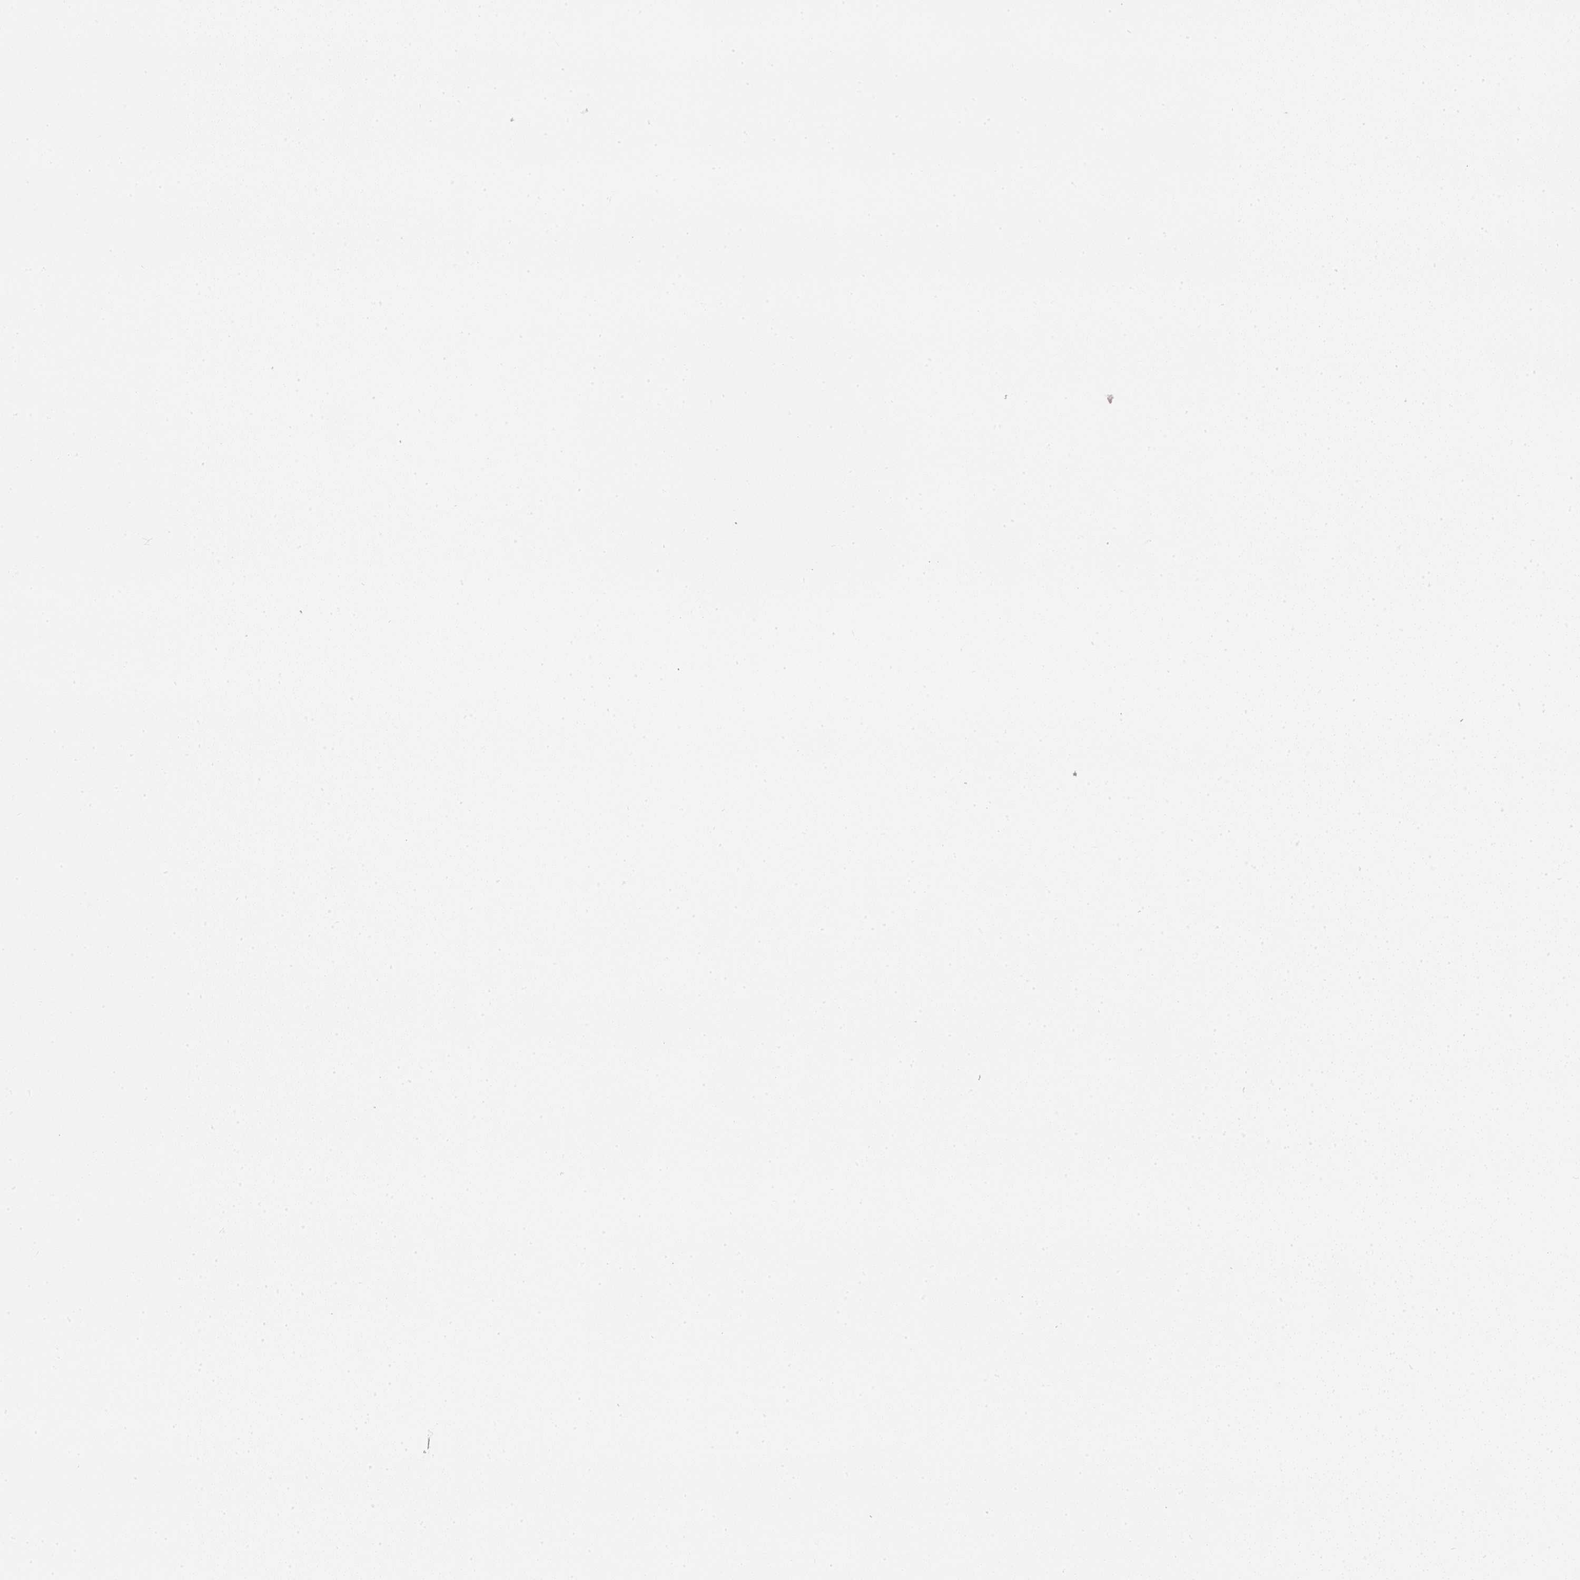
{"staining": {"intensity": "moderate", "quantity": ">75%", "location": "cytoplasmic/membranous"}, "tissue": "endometrial cancer", "cell_type": "Tumor cells", "image_type": "cancer", "snomed": [{"axis": "morphology", "description": "Adenocarcinoma, NOS"}, {"axis": "topography", "description": "Endometrium"}], "caption": "High-power microscopy captured an immunohistochemistry (IHC) histopathology image of endometrial cancer (adenocarcinoma), revealing moderate cytoplasmic/membranous expression in approximately >75% of tumor cells.", "gene": "RNF167", "patient": {"sex": "female", "age": 81}}